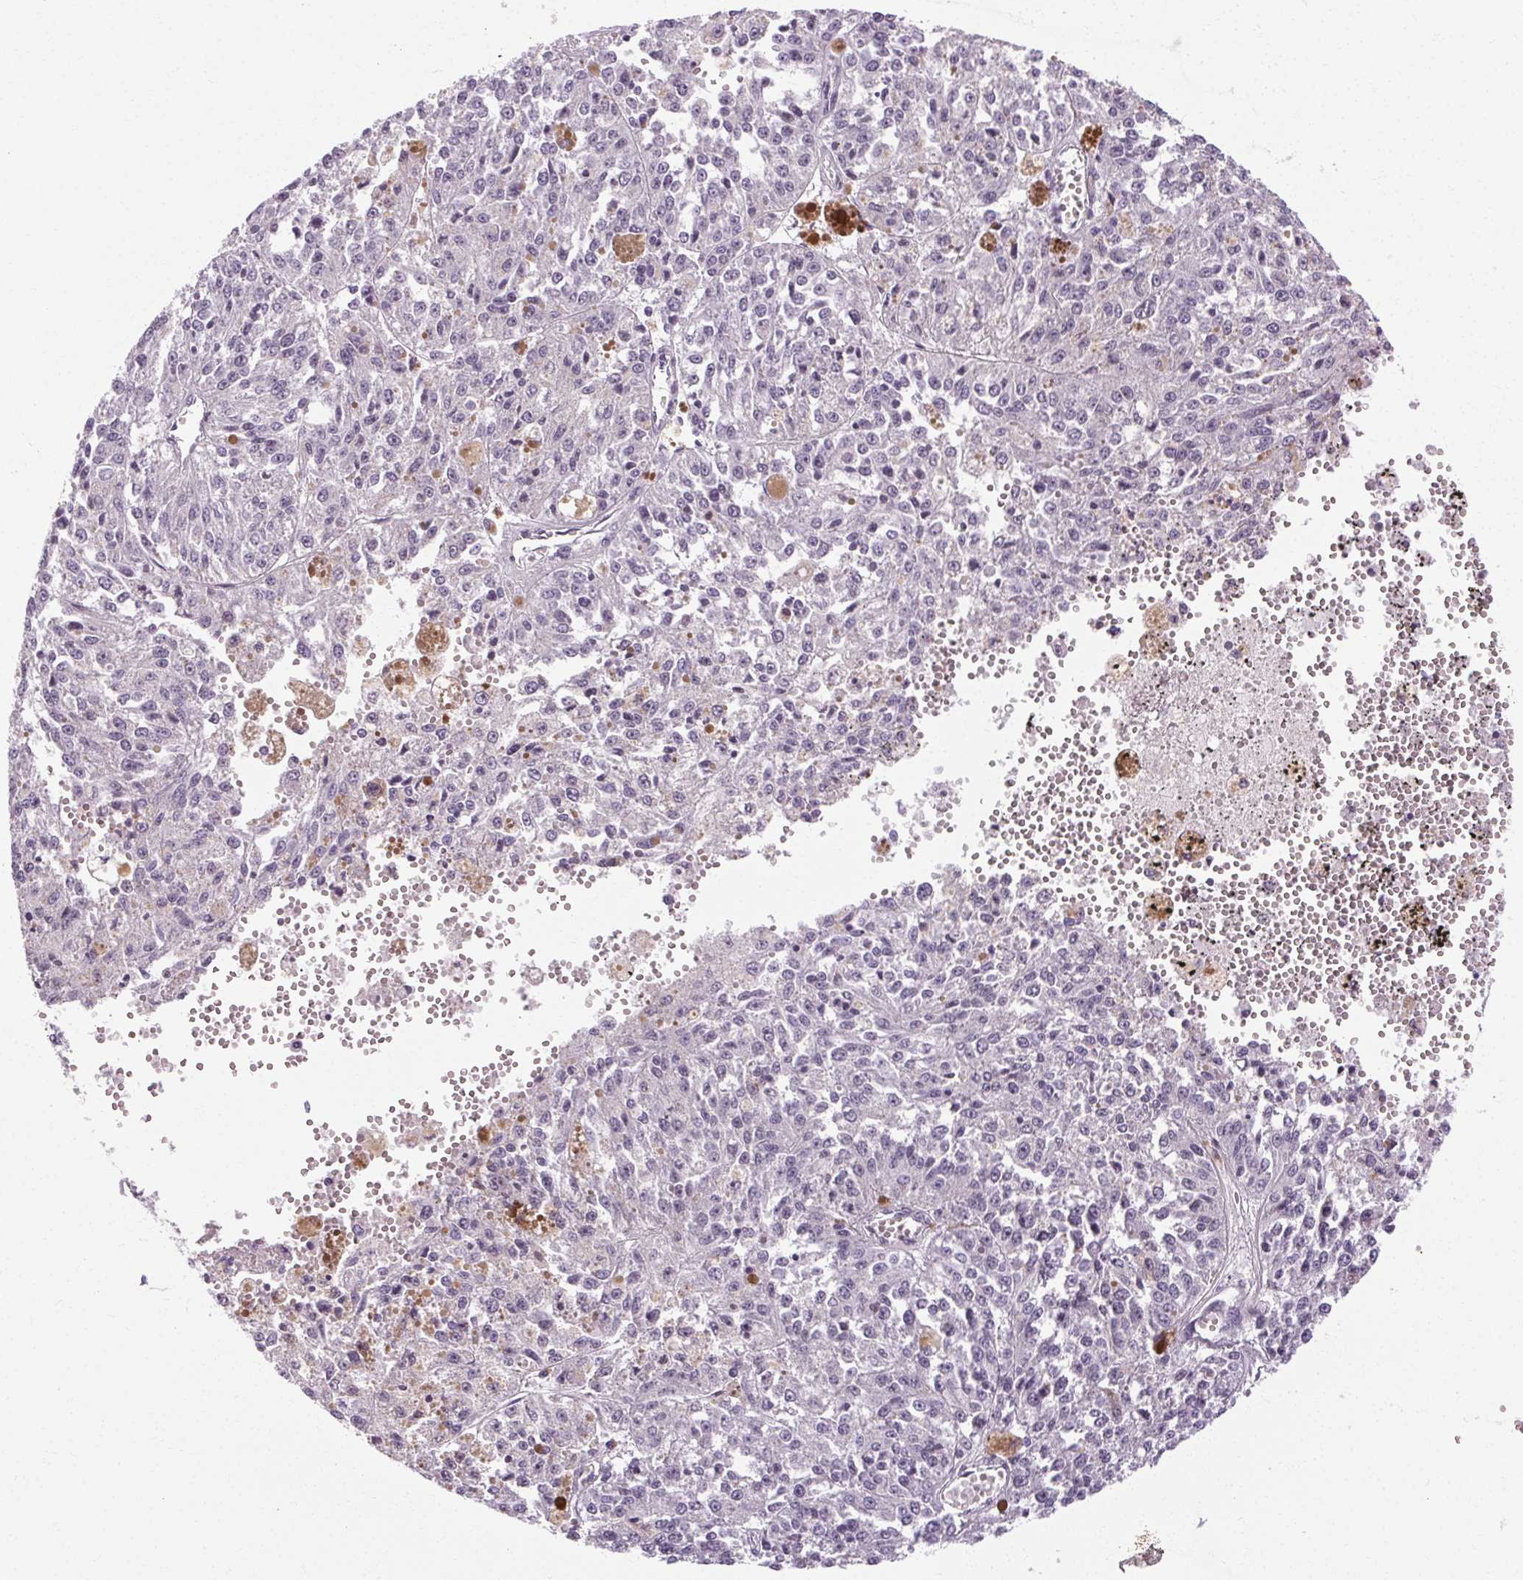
{"staining": {"intensity": "negative", "quantity": "none", "location": "none"}, "tissue": "melanoma", "cell_type": "Tumor cells", "image_type": "cancer", "snomed": [{"axis": "morphology", "description": "Malignant melanoma, Metastatic site"}, {"axis": "topography", "description": "Lymph node"}], "caption": "Tumor cells are negative for protein expression in human malignant melanoma (metastatic site).", "gene": "POMC", "patient": {"sex": "female", "age": 64}}